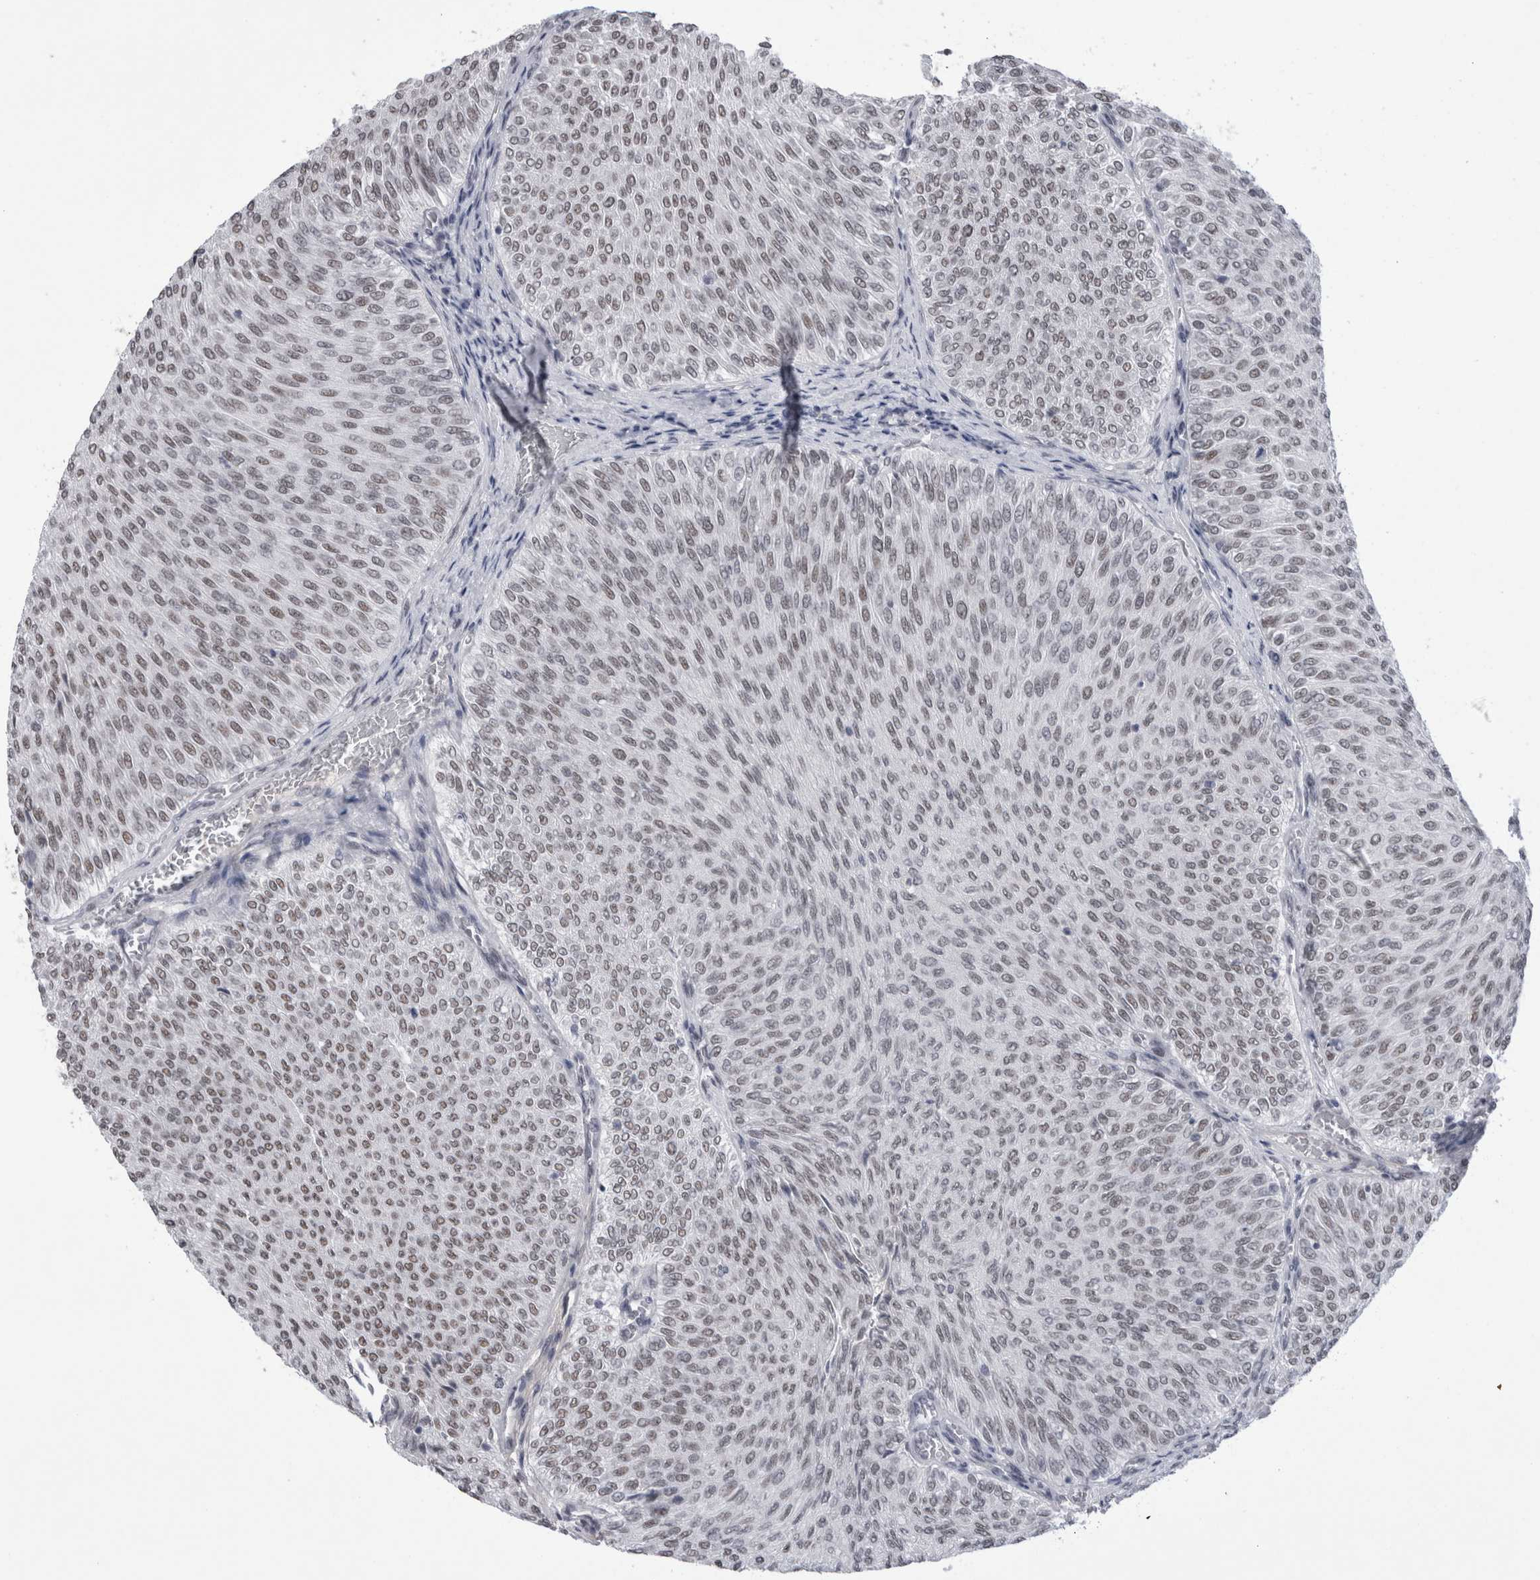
{"staining": {"intensity": "weak", "quantity": ">75%", "location": "nuclear"}, "tissue": "urothelial cancer", "cell_type": "Tumor cells", "image_type": "cancer", "snomed": [{"axis": "morphology", "description": "Urothelial carcinoma, Low grade"}, {"axis": "topography", "description": "Urinary bladder"}], "caption": "Urothelial cancer stained with DAB (3,3'-diaminobenzidine) immunohistochemistry (IHC) displays low levels of weak nuclear positivity in about >75% of tumor cells. The staining is performed using DAB brown chromogen to label protein expression. The nuclei are counter-stained blue using hematoxylin.", "gene": "API5", "patient": {"sex": "male", "age": 78}}